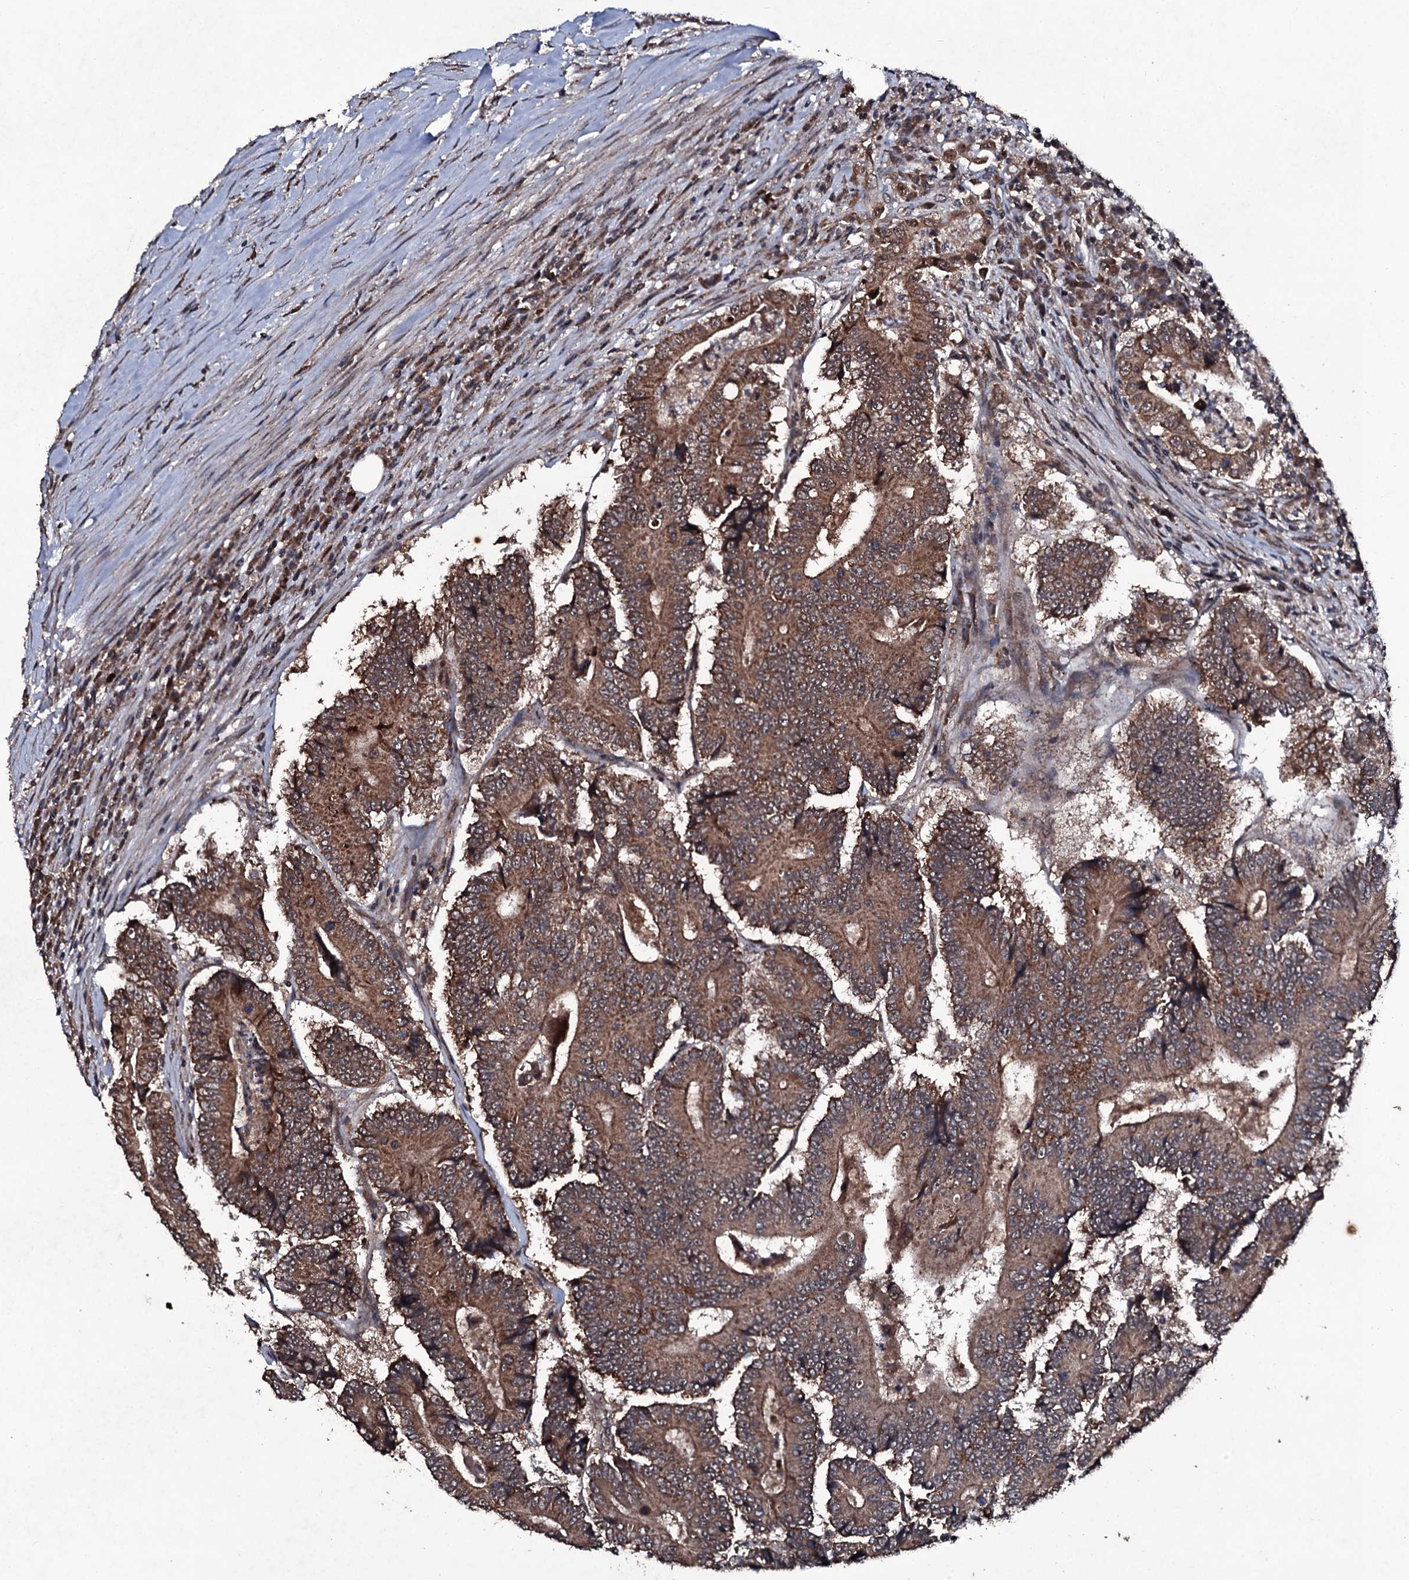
{"staining": {"intensity": "moderate", "quantity": ">75%", "location": "cytoplasmic/membranous"}, "tissue": "colorectal cancer", "cell_type": "Tumor cells", "image_type": "cancer", "snomed": [{"axis": "morphology", "description": "Adenocarcinoma, NOS"}, {"axis": "topography", "description": "Colon"}], "caption": "Human colorectal adenocarcinoma stained with a brown dye displays moderate cytoplasmic/membranous positive positivity in approximately >75% of tumor cells.", "gene": "MRPS31", "patient": {"sex": "male", "age": 83}}